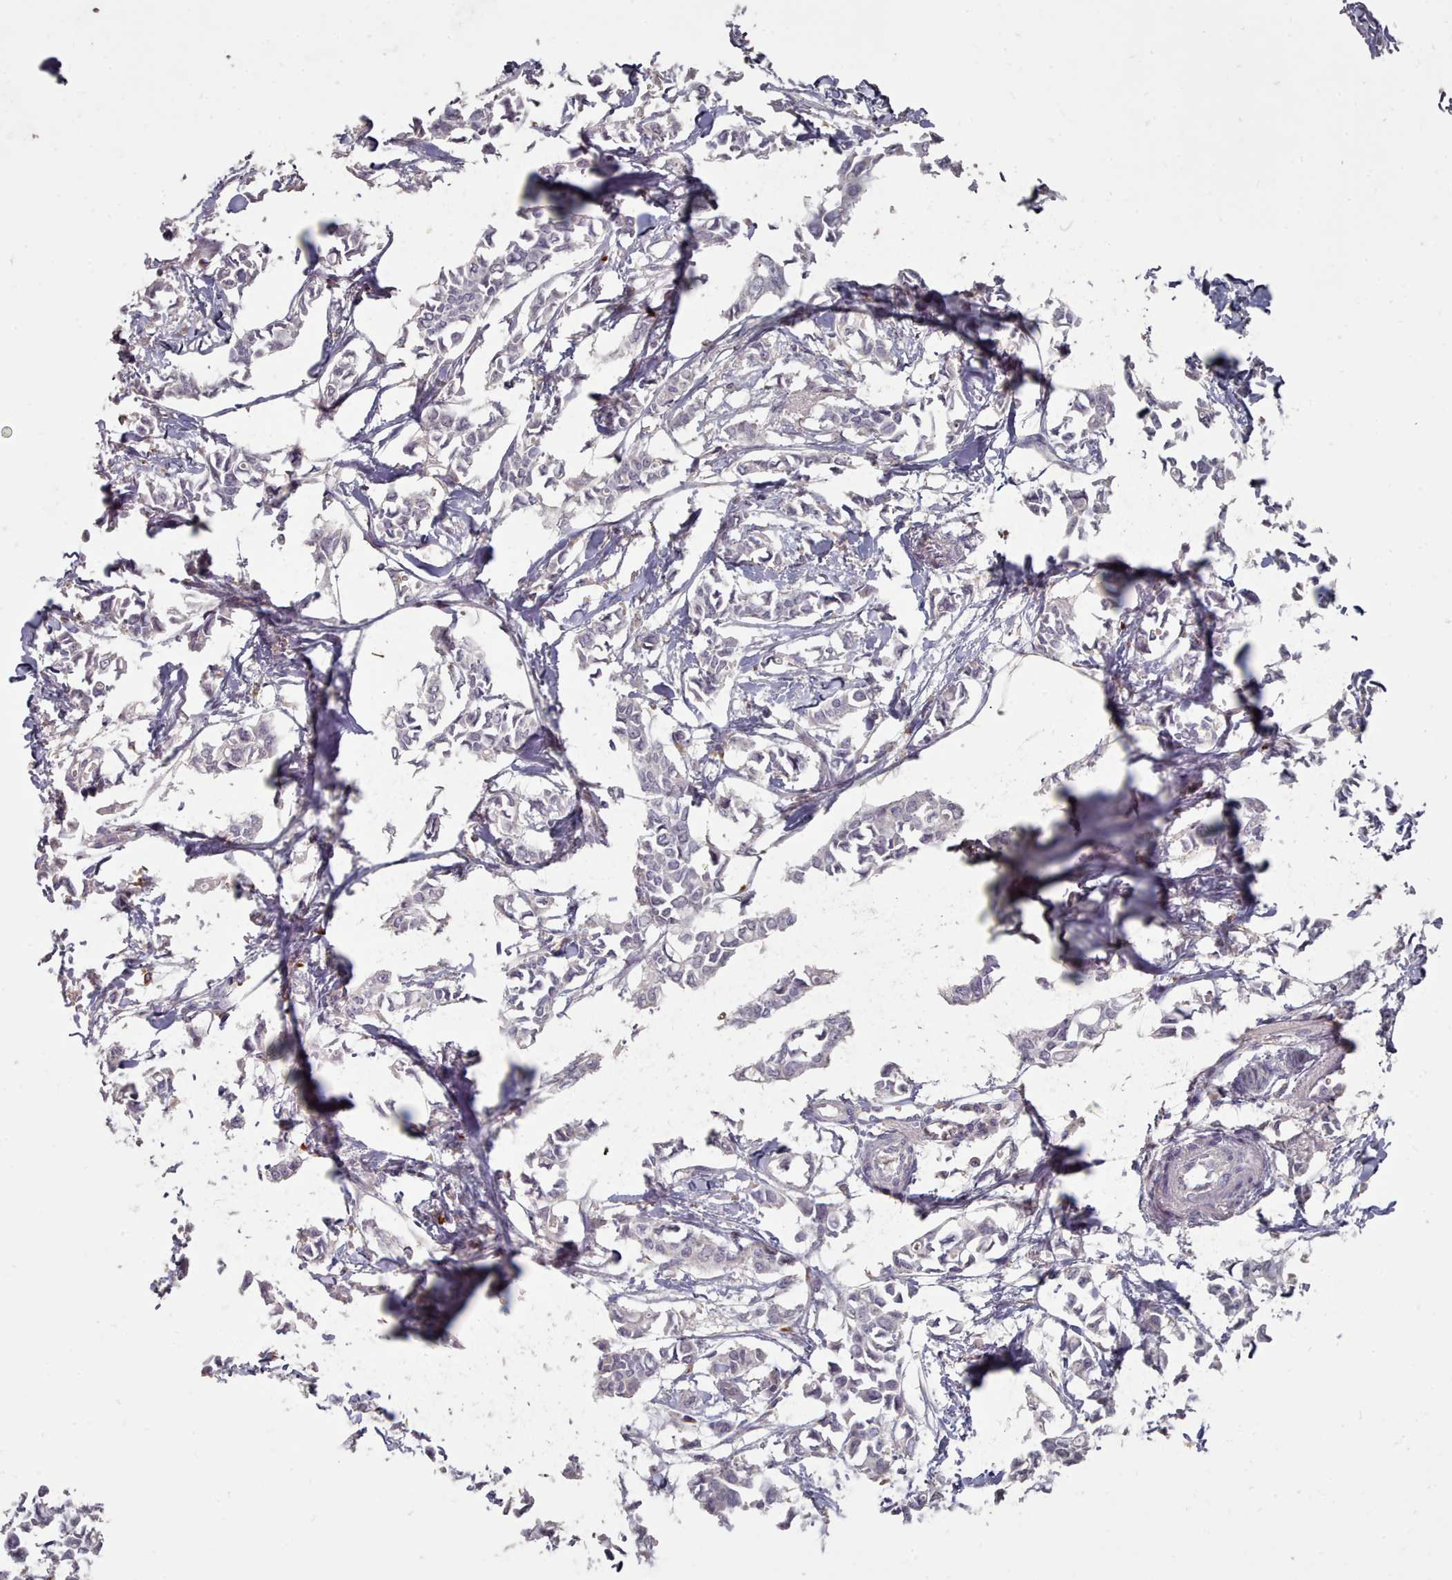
{"staining": {"intensity": "negative", "quantity": "none", "location": "none"}, "tissue": "breast cancer", "cell_type": "Tumor cells", "image_type": "cancer", "snomed": [{"axis": "morphology", "description": "Duct carcinoma"}, {"axis": "topography", "description": "Breast"}], "caption": "IHC photomicrograph of breast cancer stained for a protein (brown), which shows no expression in tumor cells.", "gene": "OTULINL", "patient": {"sex": "female", "age": 41}}